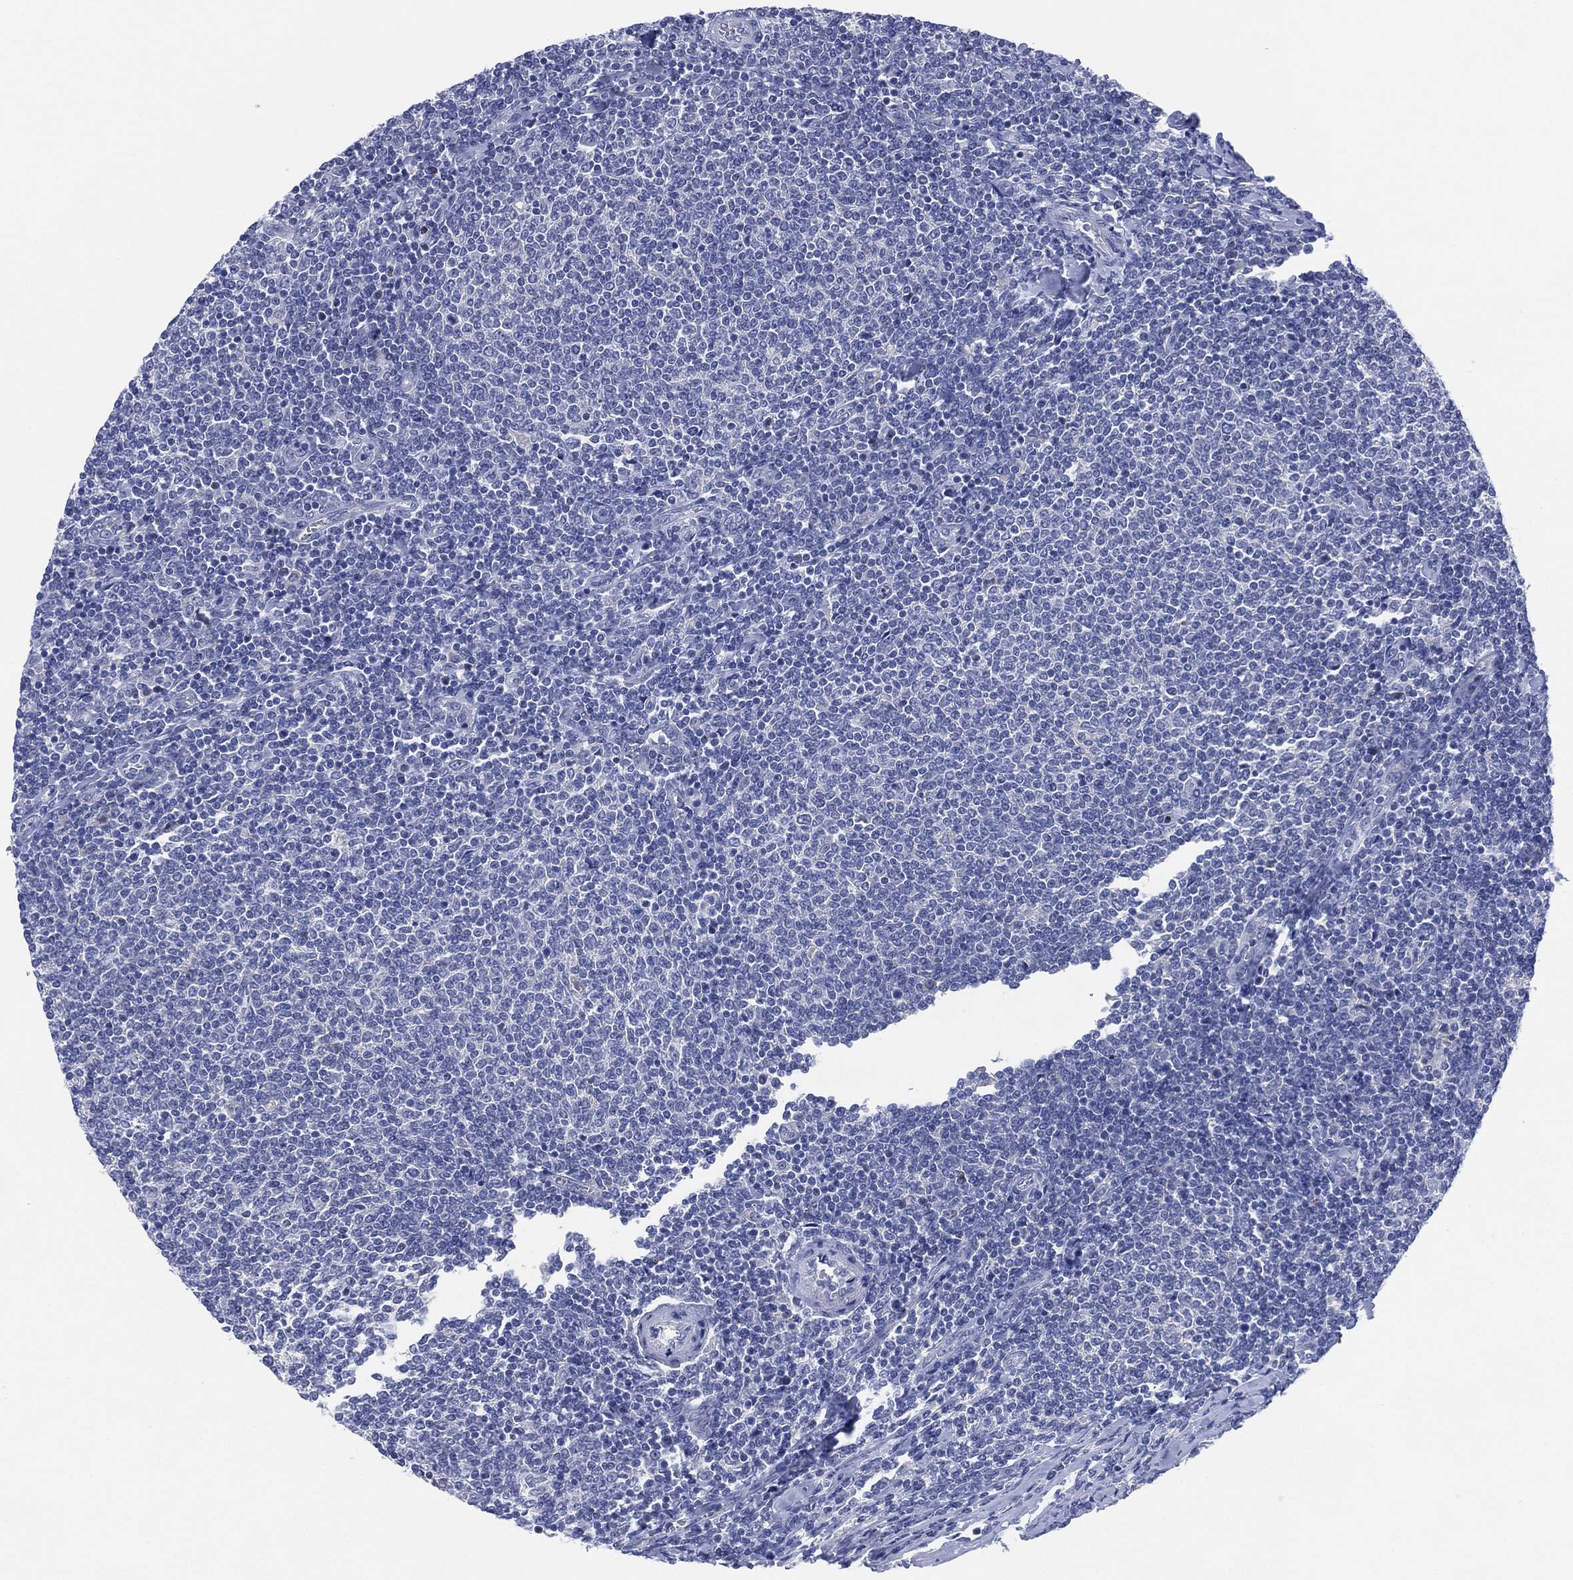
{"staining": {"intensity": "negative", "quantity": "none", "location": "none"}, "tissue": "lymphoma", "cell_type": "Tumor cells", "image_type": "cancer", "snomed": [{"axis": "morphology", "description": "Malignant lymphoma, non-Hodgkin's type, Low grade"}, {"axis": "topography", "description": "Lymph node"}], "caption": "DAB (3,3'-diaminobenzidine) immunohistochemical staining of human lymphoma reveals no significant expression in tumor cells.", "gene": "CHRNA3", "patient": {"sex": "male", "age": 52}}